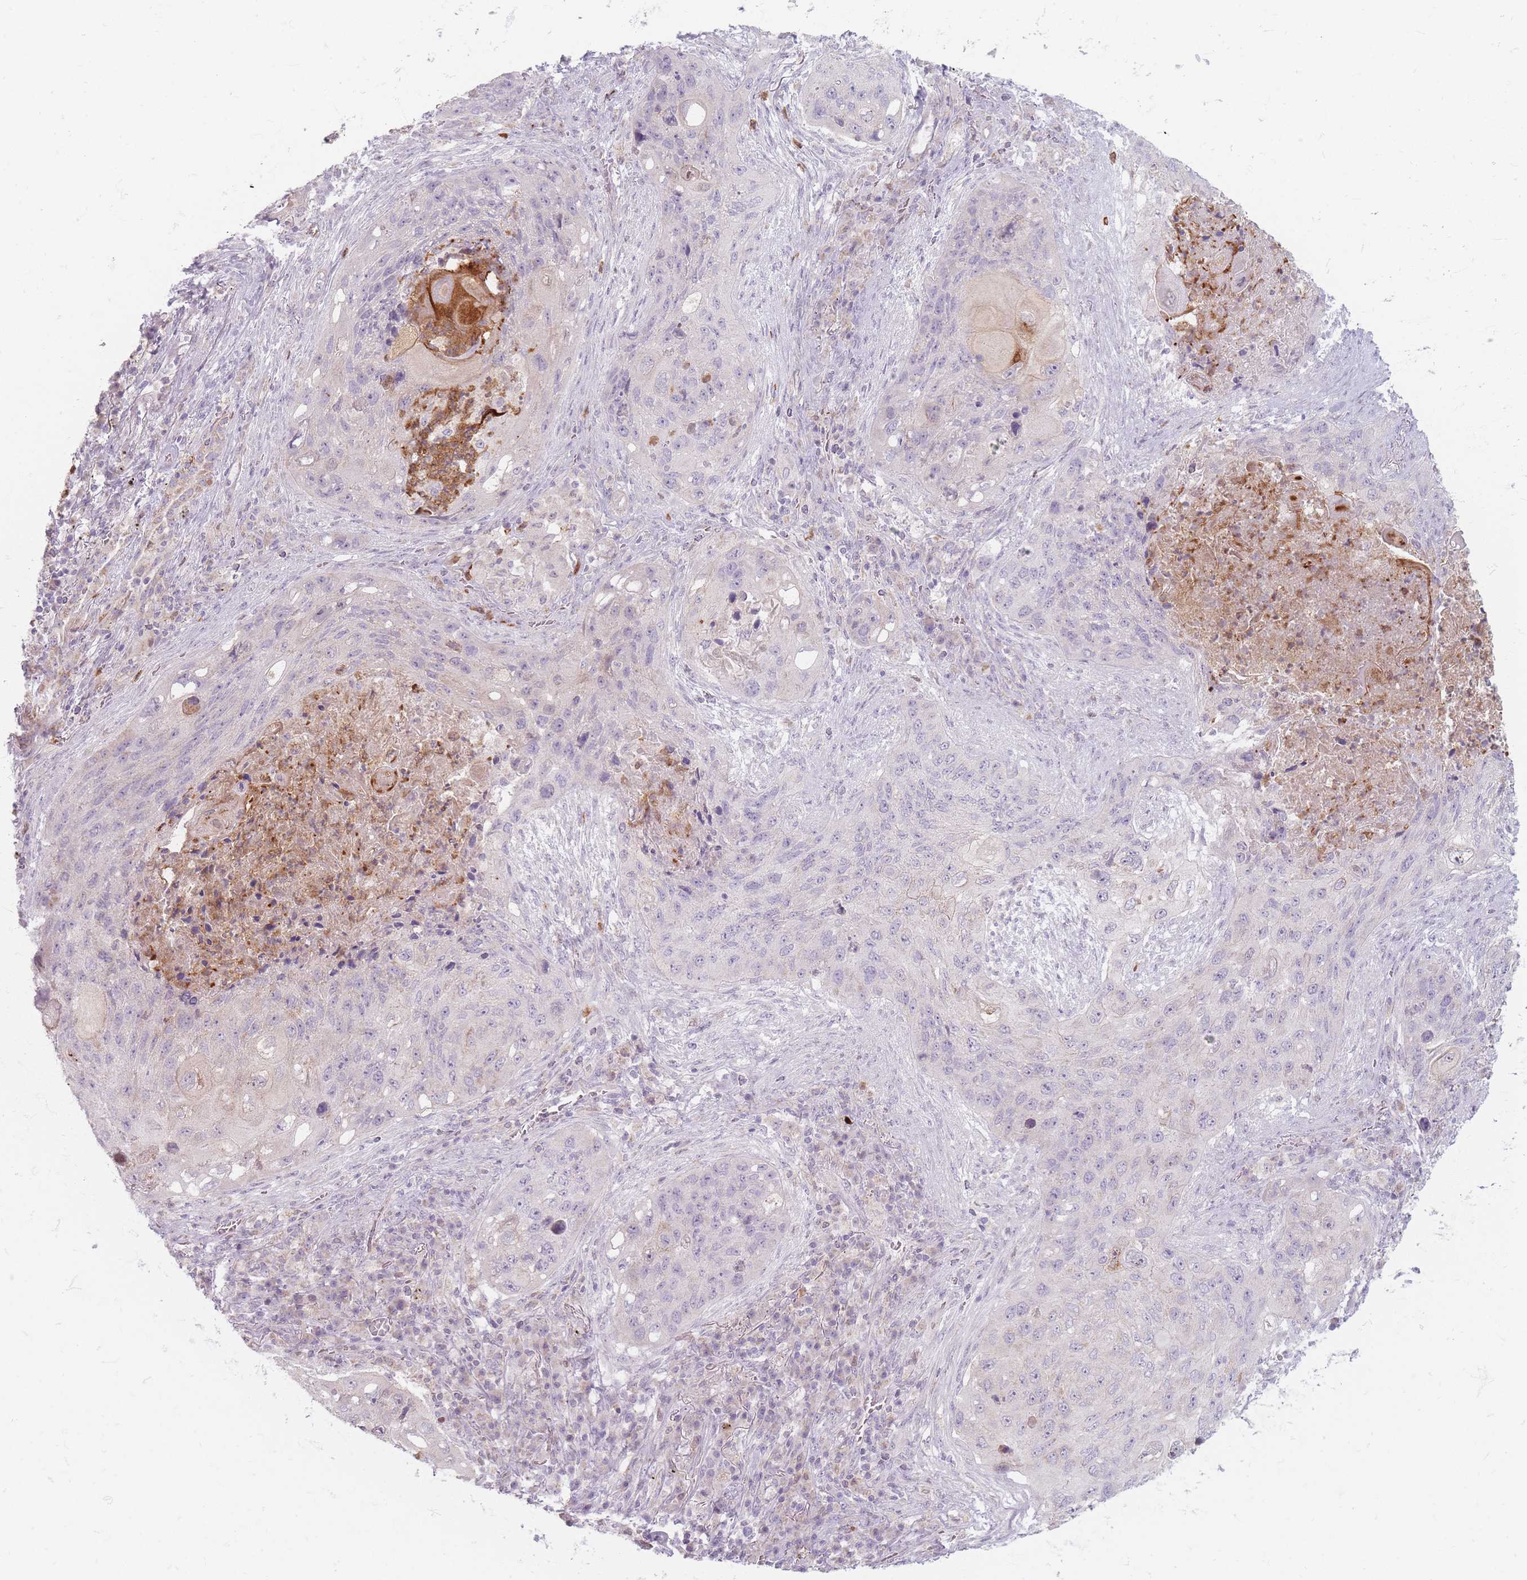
{"staining": {"intensity": "negative", "quantity": "none", "location": "none"}, "tissue": "lung cancer", "cell_type": "Tumor cells", "image_type": "cancer", "snomed": [{"axis": "morphology", "description": "Squamous cell carcinoma, NOS"}, {"axis": "topography", "description": "Lung"}], "caption": "Squamous cell carcinoma (lung) was stained to show a protein in brown. There is no significant positivity in tumor cells.", "gene": "CHCHD7", "patient": {"sex": "female", "age": 63}}